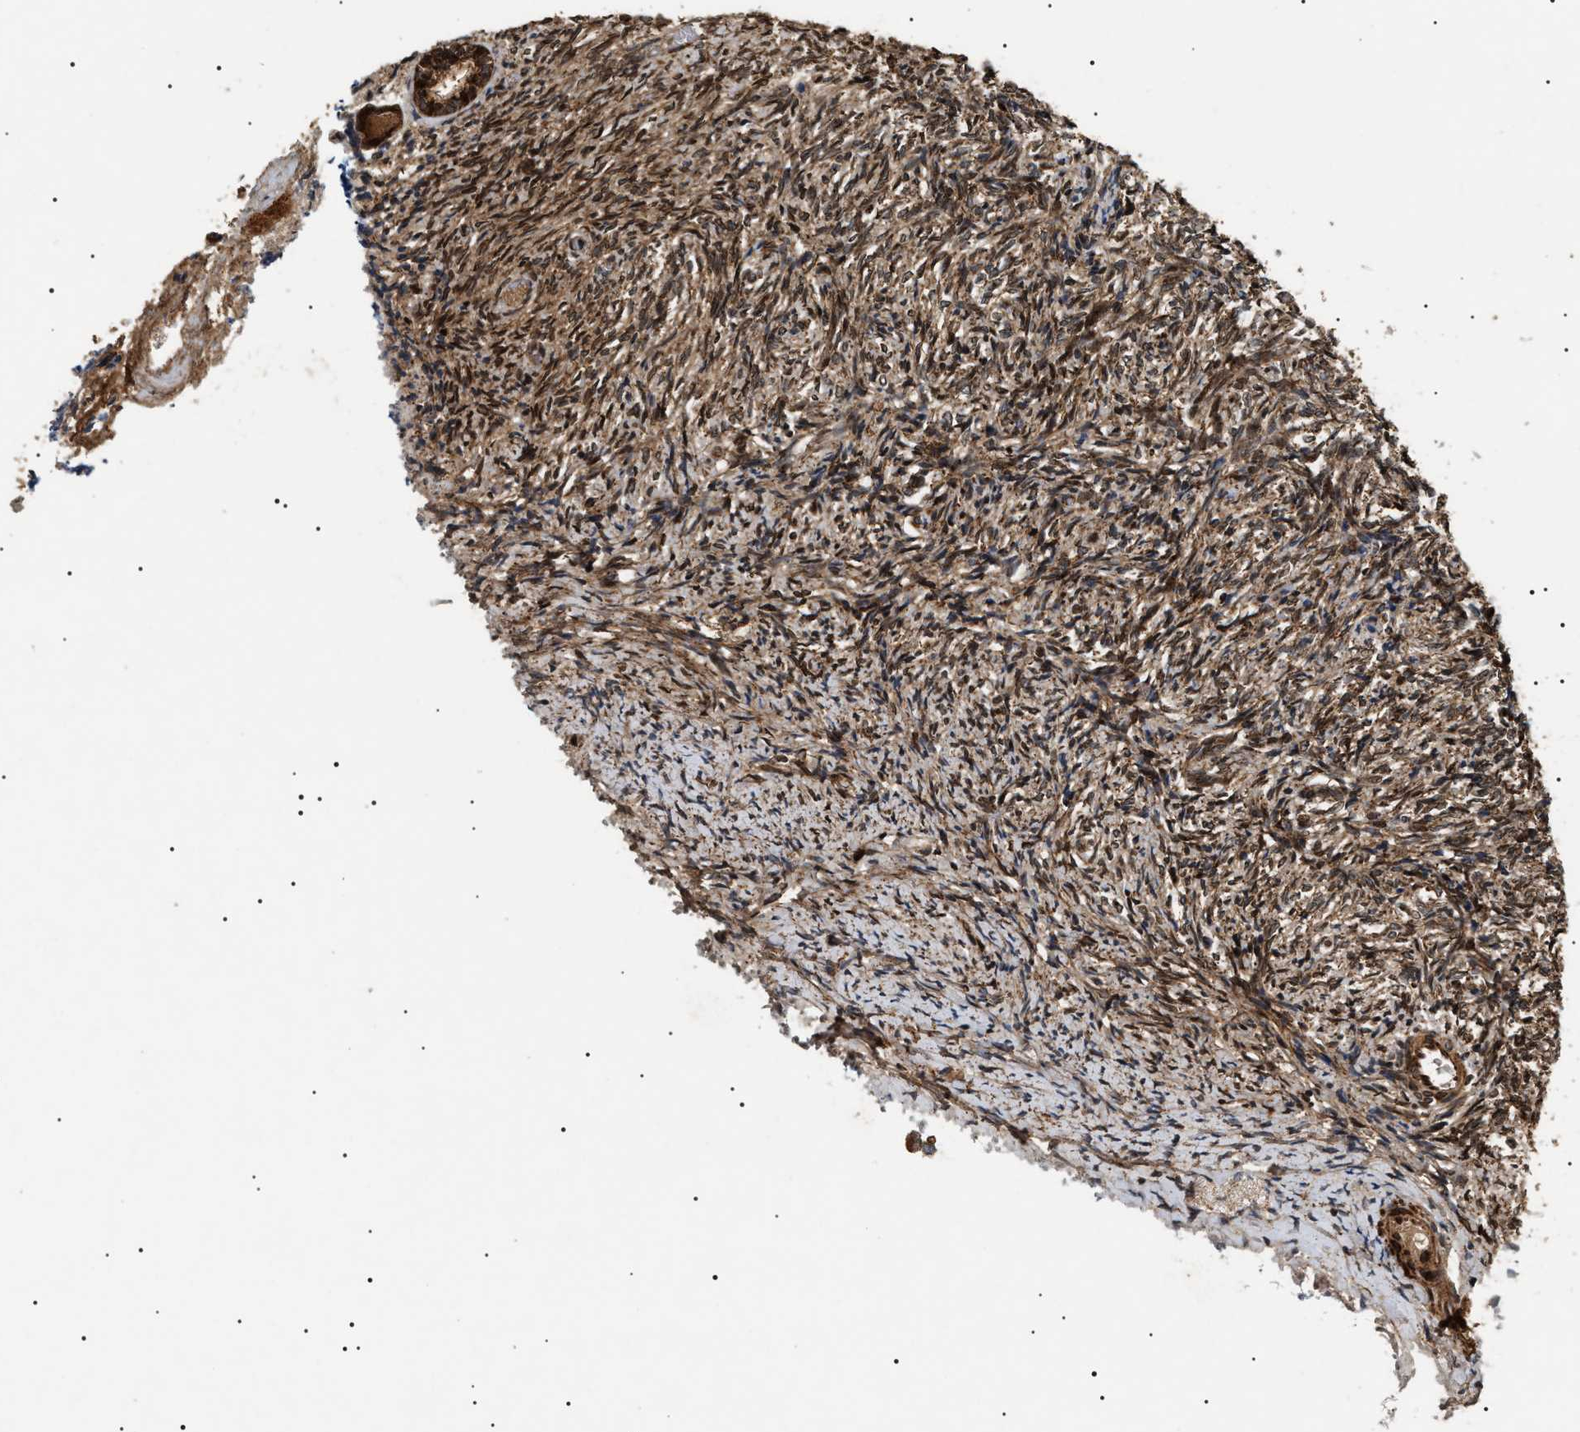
{"staining": {"intensity": "strong", "quantity": ">75%", "location": "cytoplasmic/membranous"}, "tissue": "ovary", "cell_type": "Follicle cells", "image_type": "normal", "snomed": [{"axis": "morphology", "description": "Normal tissue, NOS"}, {"axis": "topography", "description": "Ovary"}], "caption": "Immunohistochemical staining of normal human ovary exhibits high levels of strong cytoplasmic/membranous staining in about >75% of follicle cells. The staining is performed using DAB (3,3'-diaminobenzidine) brown chromogen to label protein expression. The nuclei are counter-stained blue using hematoxylin.", "gene": "ZBTB26", "patient": {"sex": "female", "age": 41}}